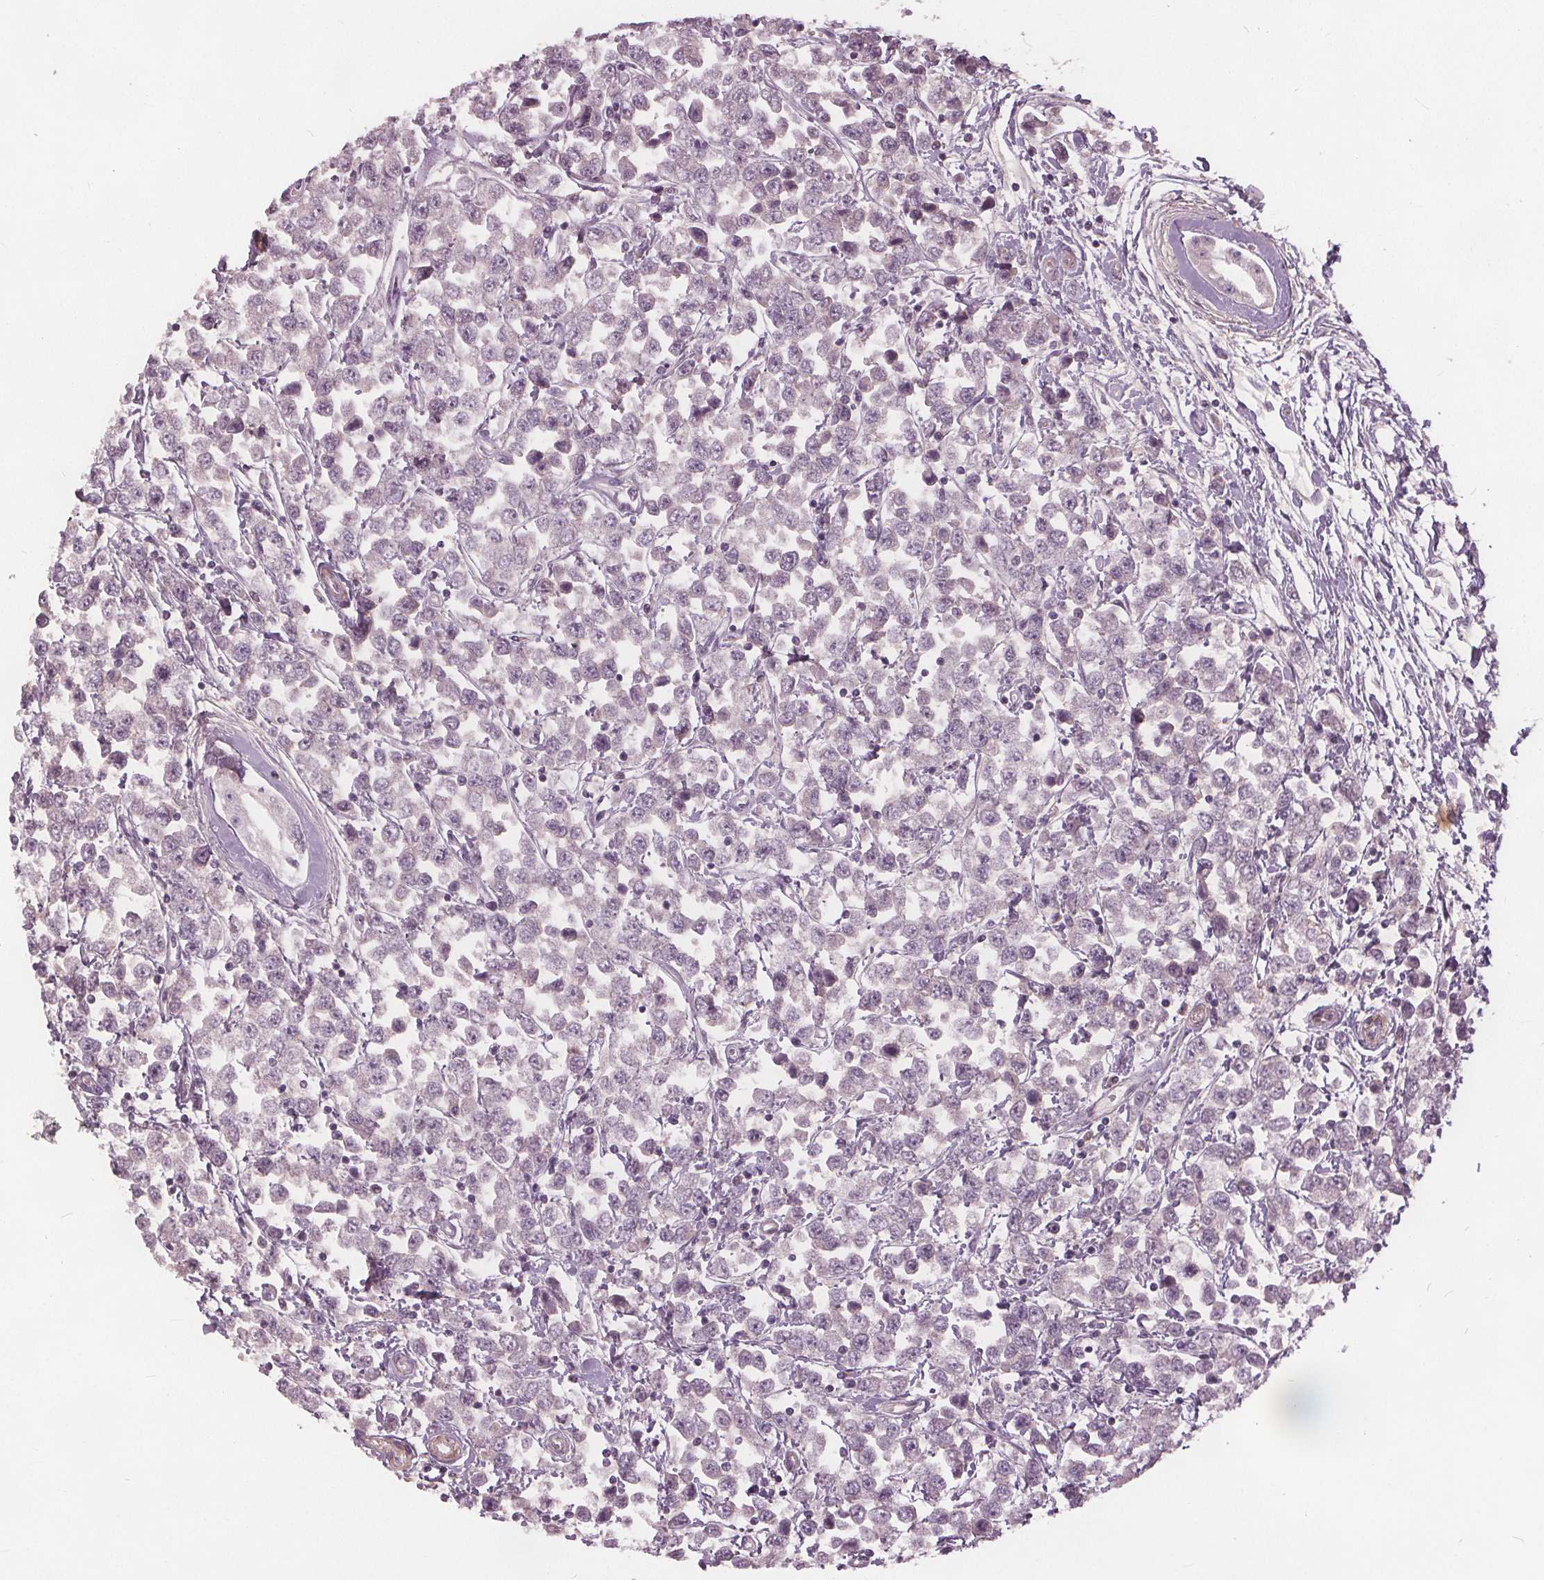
{"staining": {"intensity": "negative", "quantity": "none", "location": "none"}, "tissue": "testis cancer", "cell_type": "Tumor cells", "image_type": "cancer", "snomed": [{"axis": "morphology", "description": "Seminoma, NOS"}, {"axis": "topography", "description": "Testis"}], "caption": "Immunohistochemistry histopathology image of neoplastic tissue: seminoma (testis) stained with DAB (3,3'-diaminobenzidine) reveals no significant protein staining in tumor cells.", "gene": "KLK13", "patient": {"sex": "male", "age": 34}}